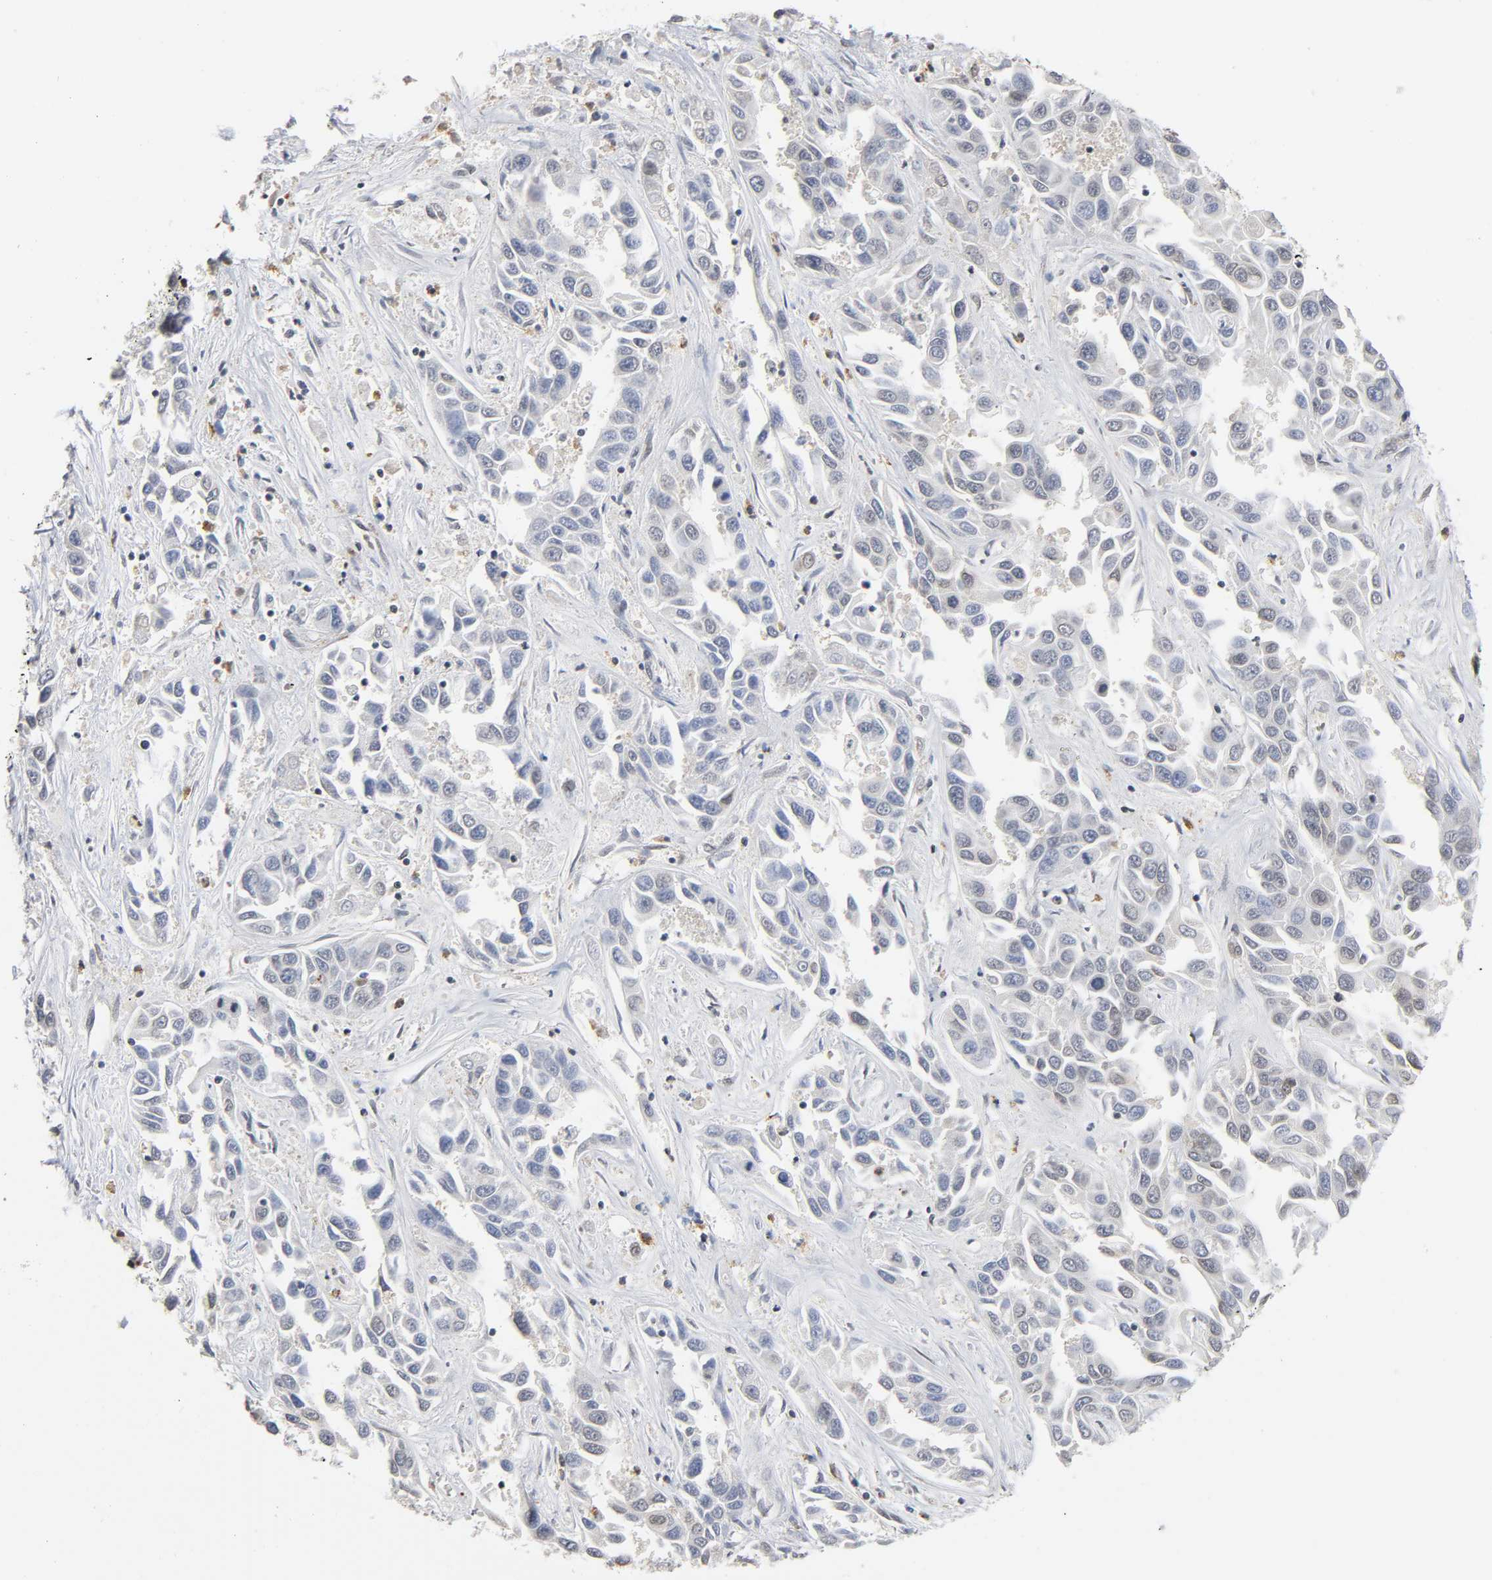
{"staining": {"intensity": "weak", "quantity": "25%-75%", "location": "nuclear"}, "tissue": "liver cancer", "cell_type": "Tumor cells", "image_type": "cancer", "snomed": [{"axis": "morphology", "description": "Cholangiocarcinoma"}, {"axis": "topography", "description": "Liver"}], "caption": "Immunohistochemistry (IHC) staining of liver cancer (cholangiocarcinoma), which demonstrates low levels of weak nuclear expression in about 25%-75% of tumor cells indicating weak nuclear protein expression. The staining was performed using DAB (3,3'-diaminobenzidine) (brown) for protein detection and nuclei were counterstained in hematoxylin (blue).", "gene": "SUMO1", "patient": {"sex": "female", "age": 52}}